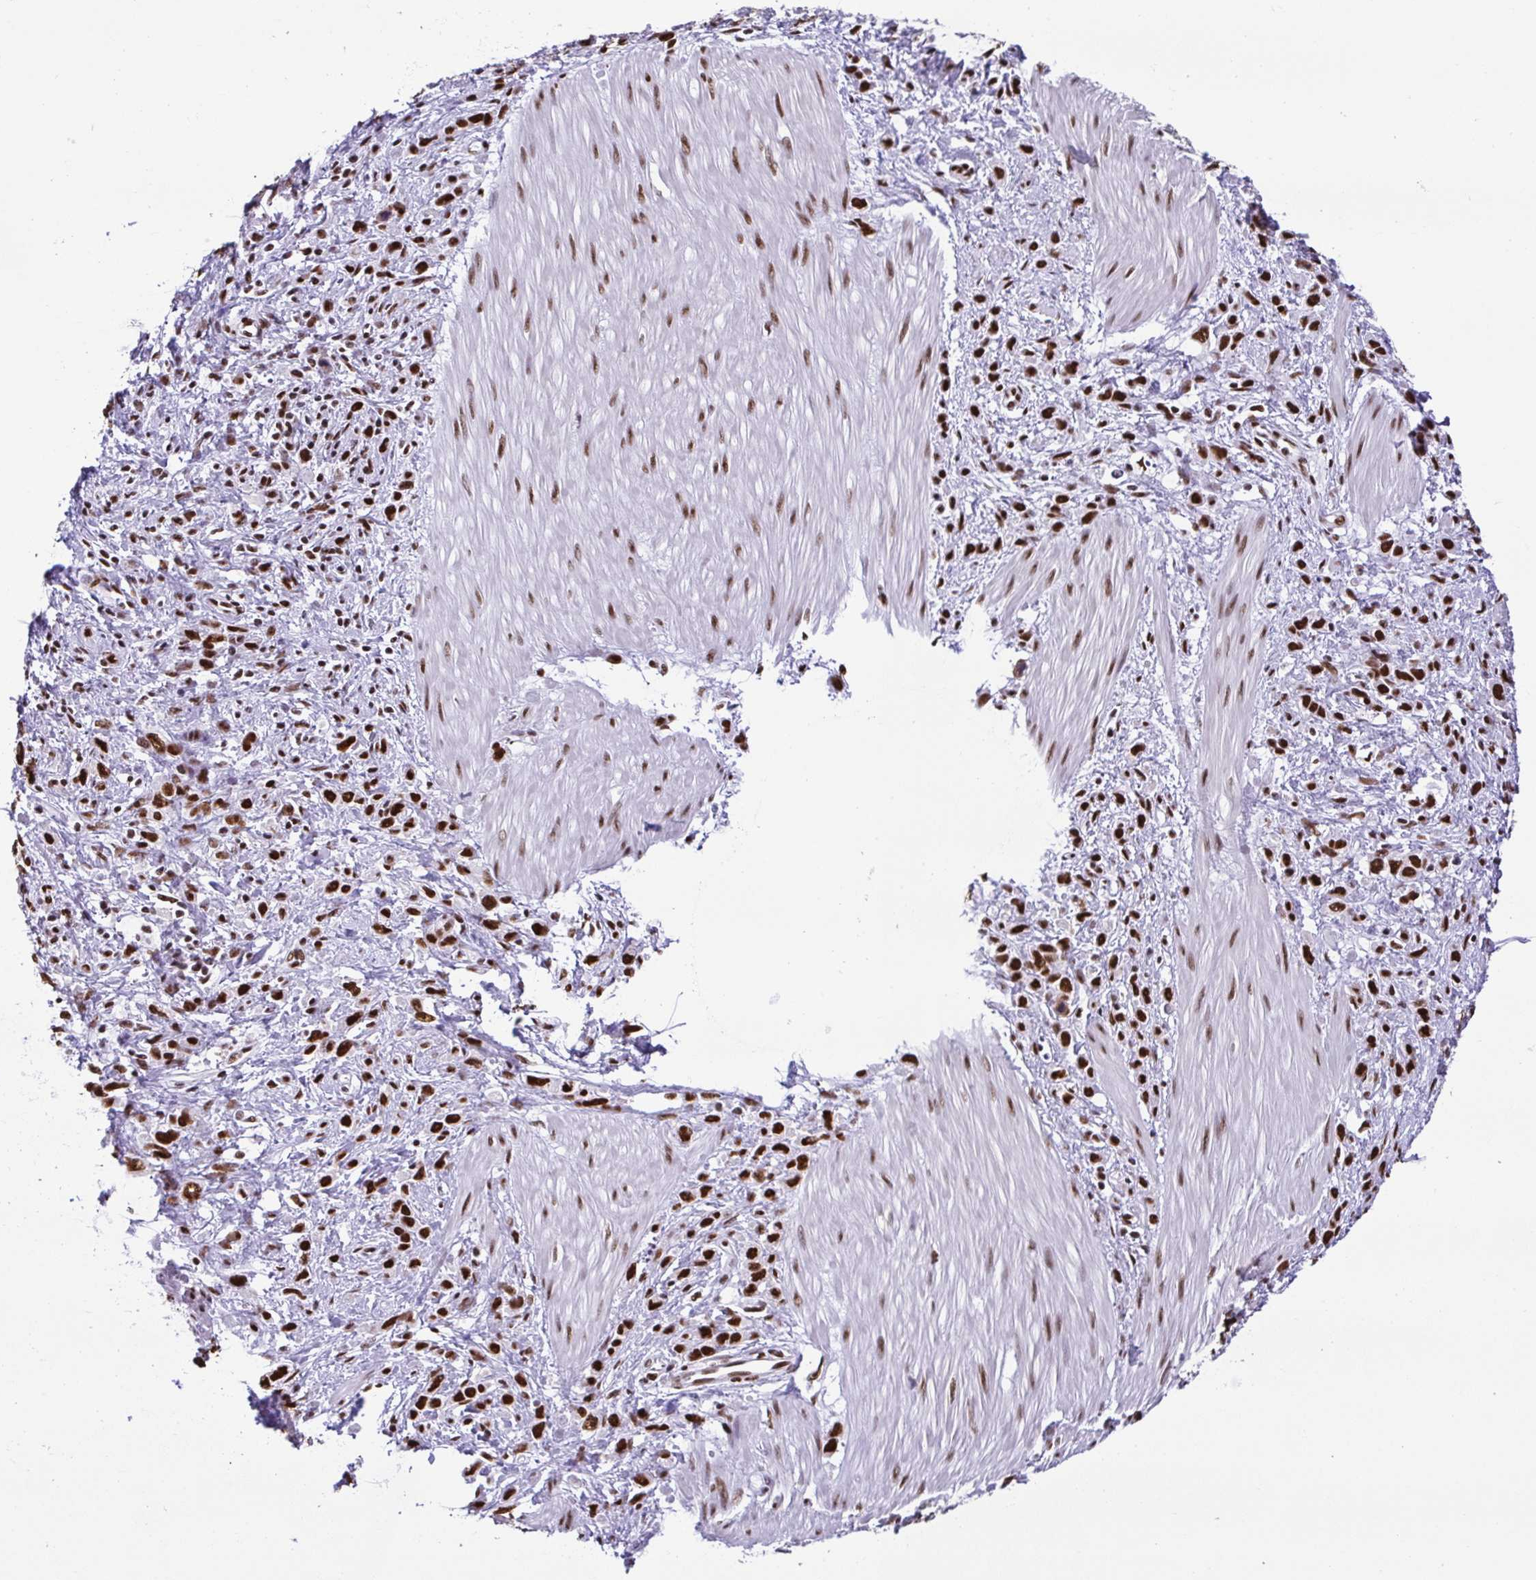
{"staining": {"intensity": "strong", "quantity": ">75%", "location": "nuclear"}, "tissue": "stomach cancer", "cell_type": "Tumor cells", "image_type": "cancer", "snomed": [{"axis": "morphology", "description": "Adenocarcinoma, NOS"}, {"axis": "topography", "description": "Stomach"}], "caption": "Immunohistochemical staining of human adenocarcinoma (stomach) exhibits high levels of strong nuclear protein positivity in about >75% of tumor cells.", "gene": "TRIM28", "patient": {"sex": "male", "age": 47}}